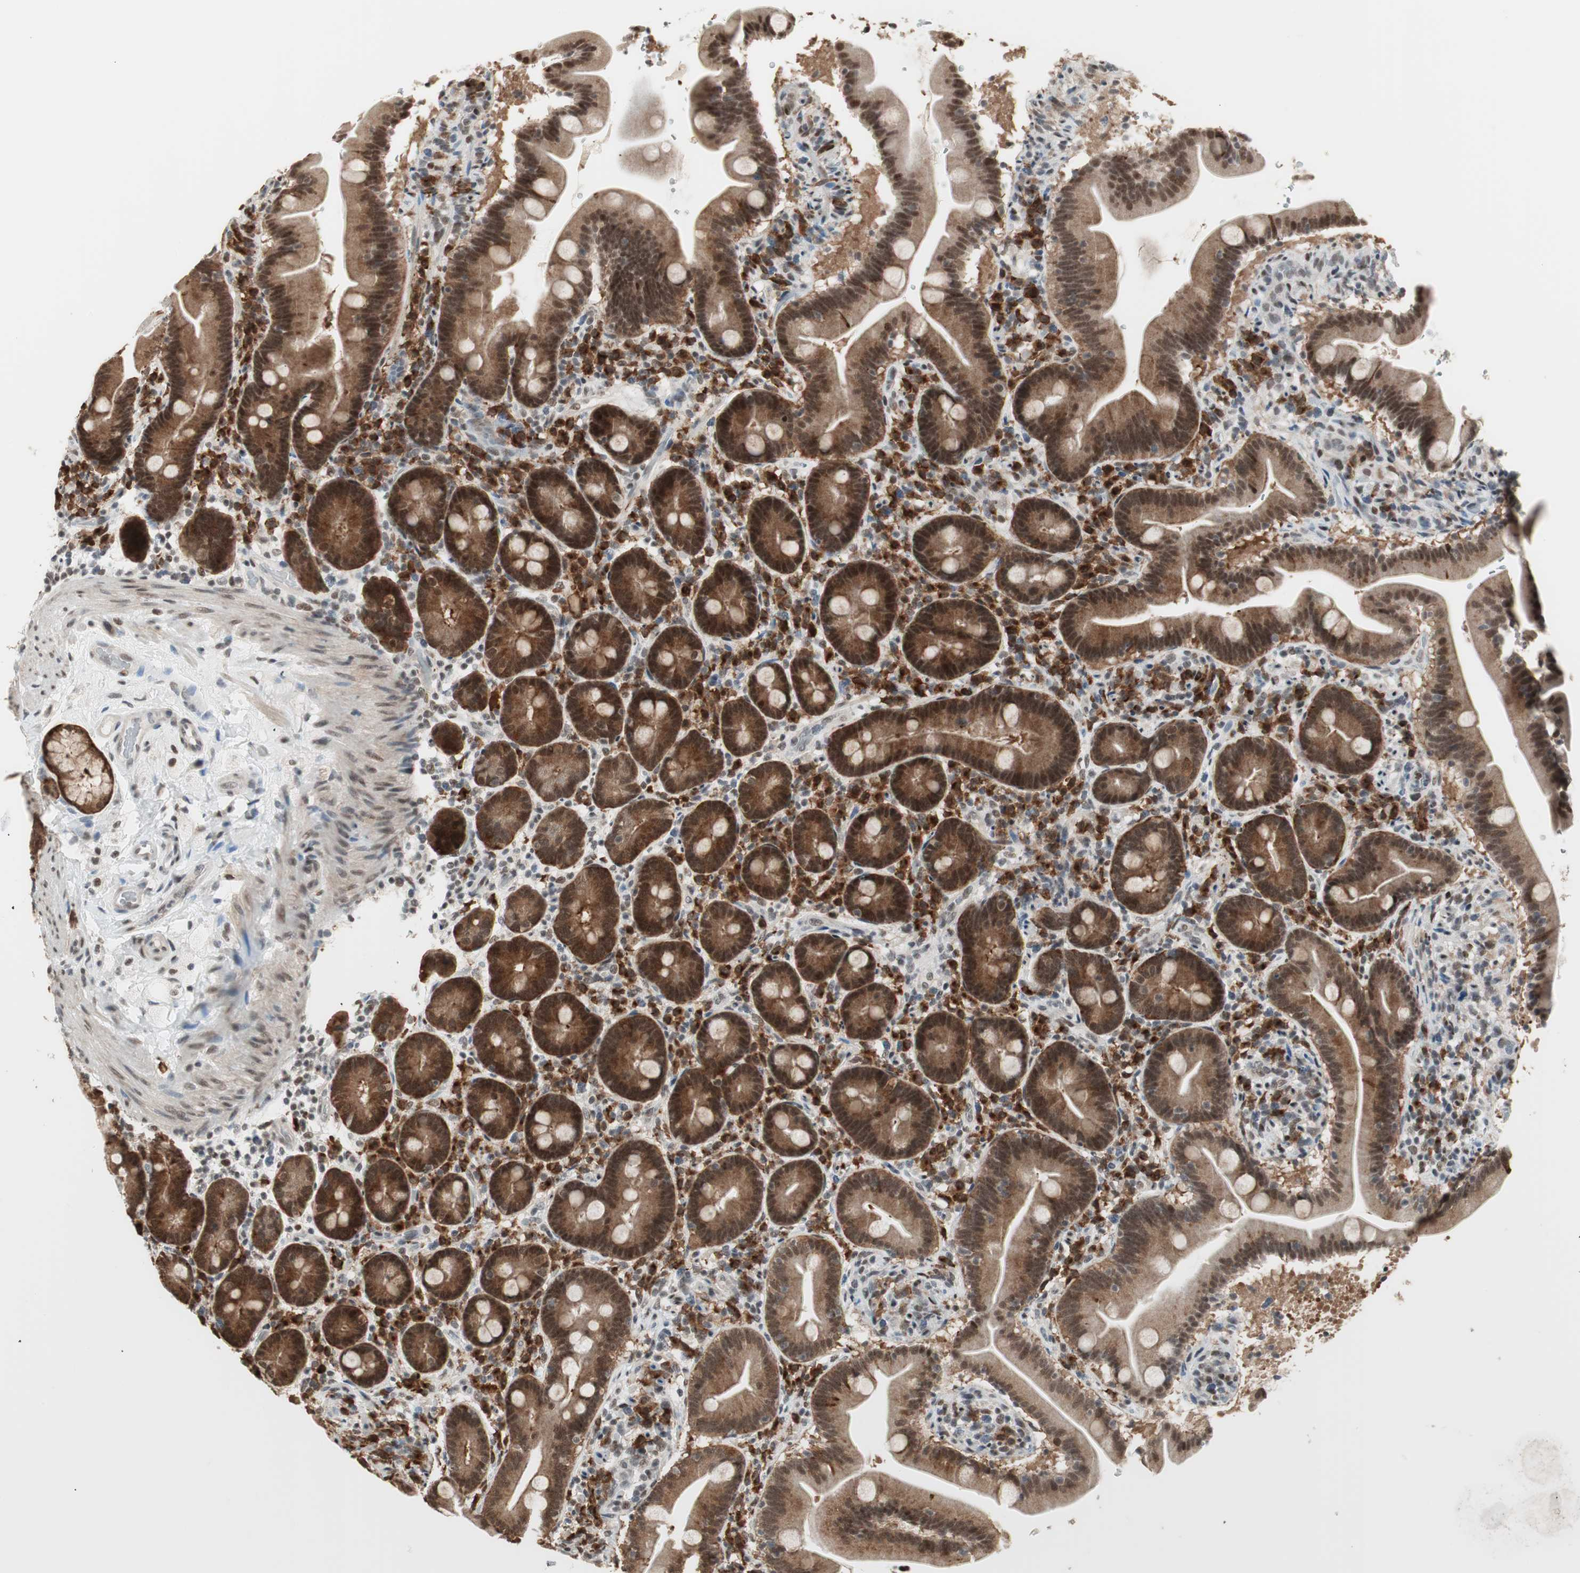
{"staining": {"intensity": "strong", "quantity": ">75%", "location": "cytoplasmic/membranous,nuclear"}, "tissue": "duodenum", "cell_type": "Glandular cells", "image_type": "normal", "snomed": [{"axis": "morphology", "description": "Normal tissue, NOS"}, {"axis": "topography", "description": "Duodenum"}], "caption": "A high amount of strong cytoplasmic/membranous,nuclear expression is seen in about >75% of glandular cells in benign duodenum.", "gene": "SMARCE1", "patient": {"sex": "male", "age": 54}}